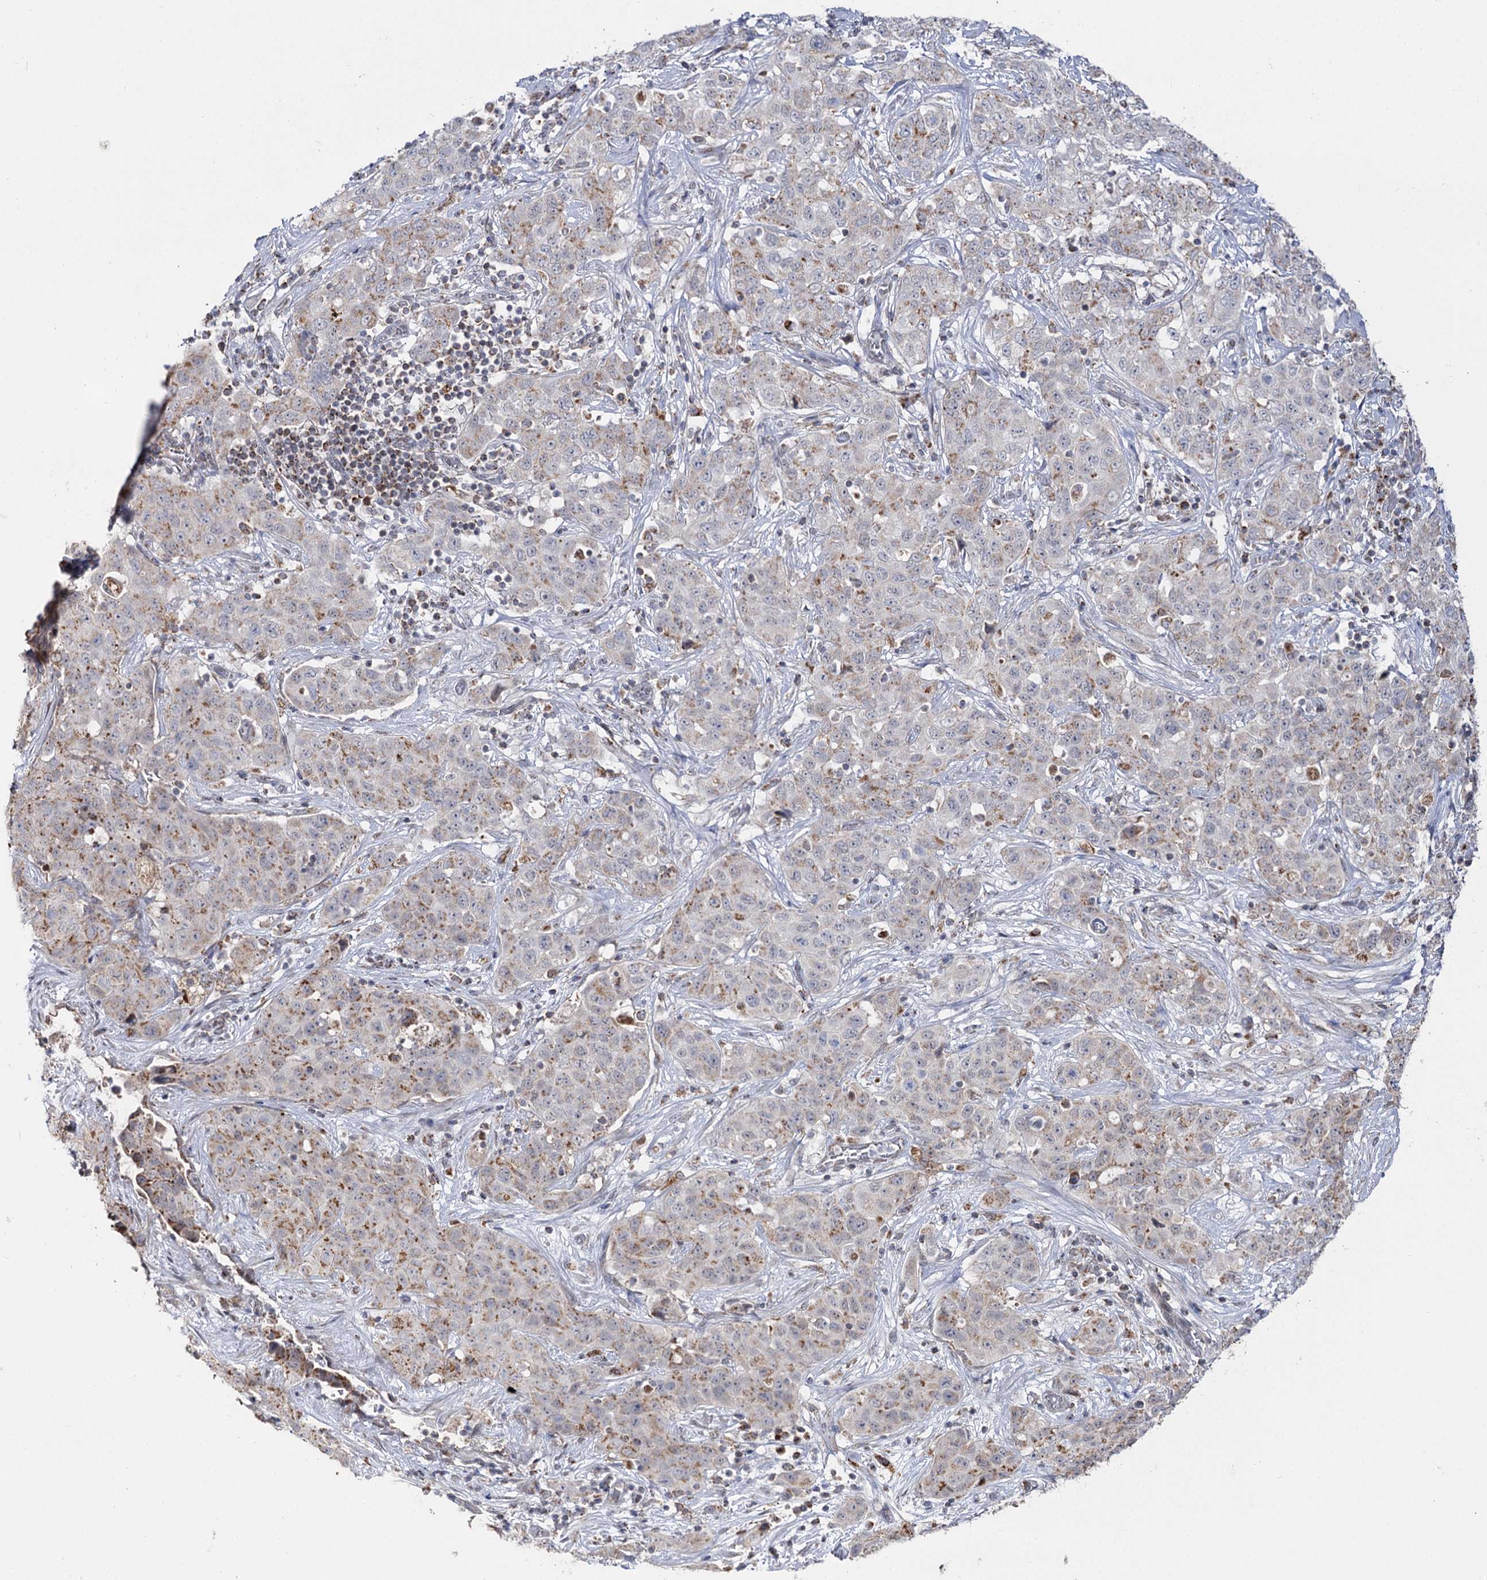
{"staining": {"intensity": "weak", "quantity": "25%-75%", "location": "cytoplasmic/membranous"}, "tissue": "stomach cancer", "cell_type": "Tumor cells", "image_type": "cancer", "snomed": [{"axis": "morphology", "description": "Normal tissue, NOS"}, {"axis": "morphology", "description": "Adenocarcinoma, NOS"}, {"axis": "topography", "description": "Lymph node"}, {"axis": "topography", "description": "Stomach"}], "caption": "Stomach cancer (adenocarcinoma) stained for a protein (brown) displays weak cytoplasmic/membranous positive staining in approximately 25%-75% of tumor cells.", "gene": "CBR4", "patient": {"sex": "male", "age": 48}}